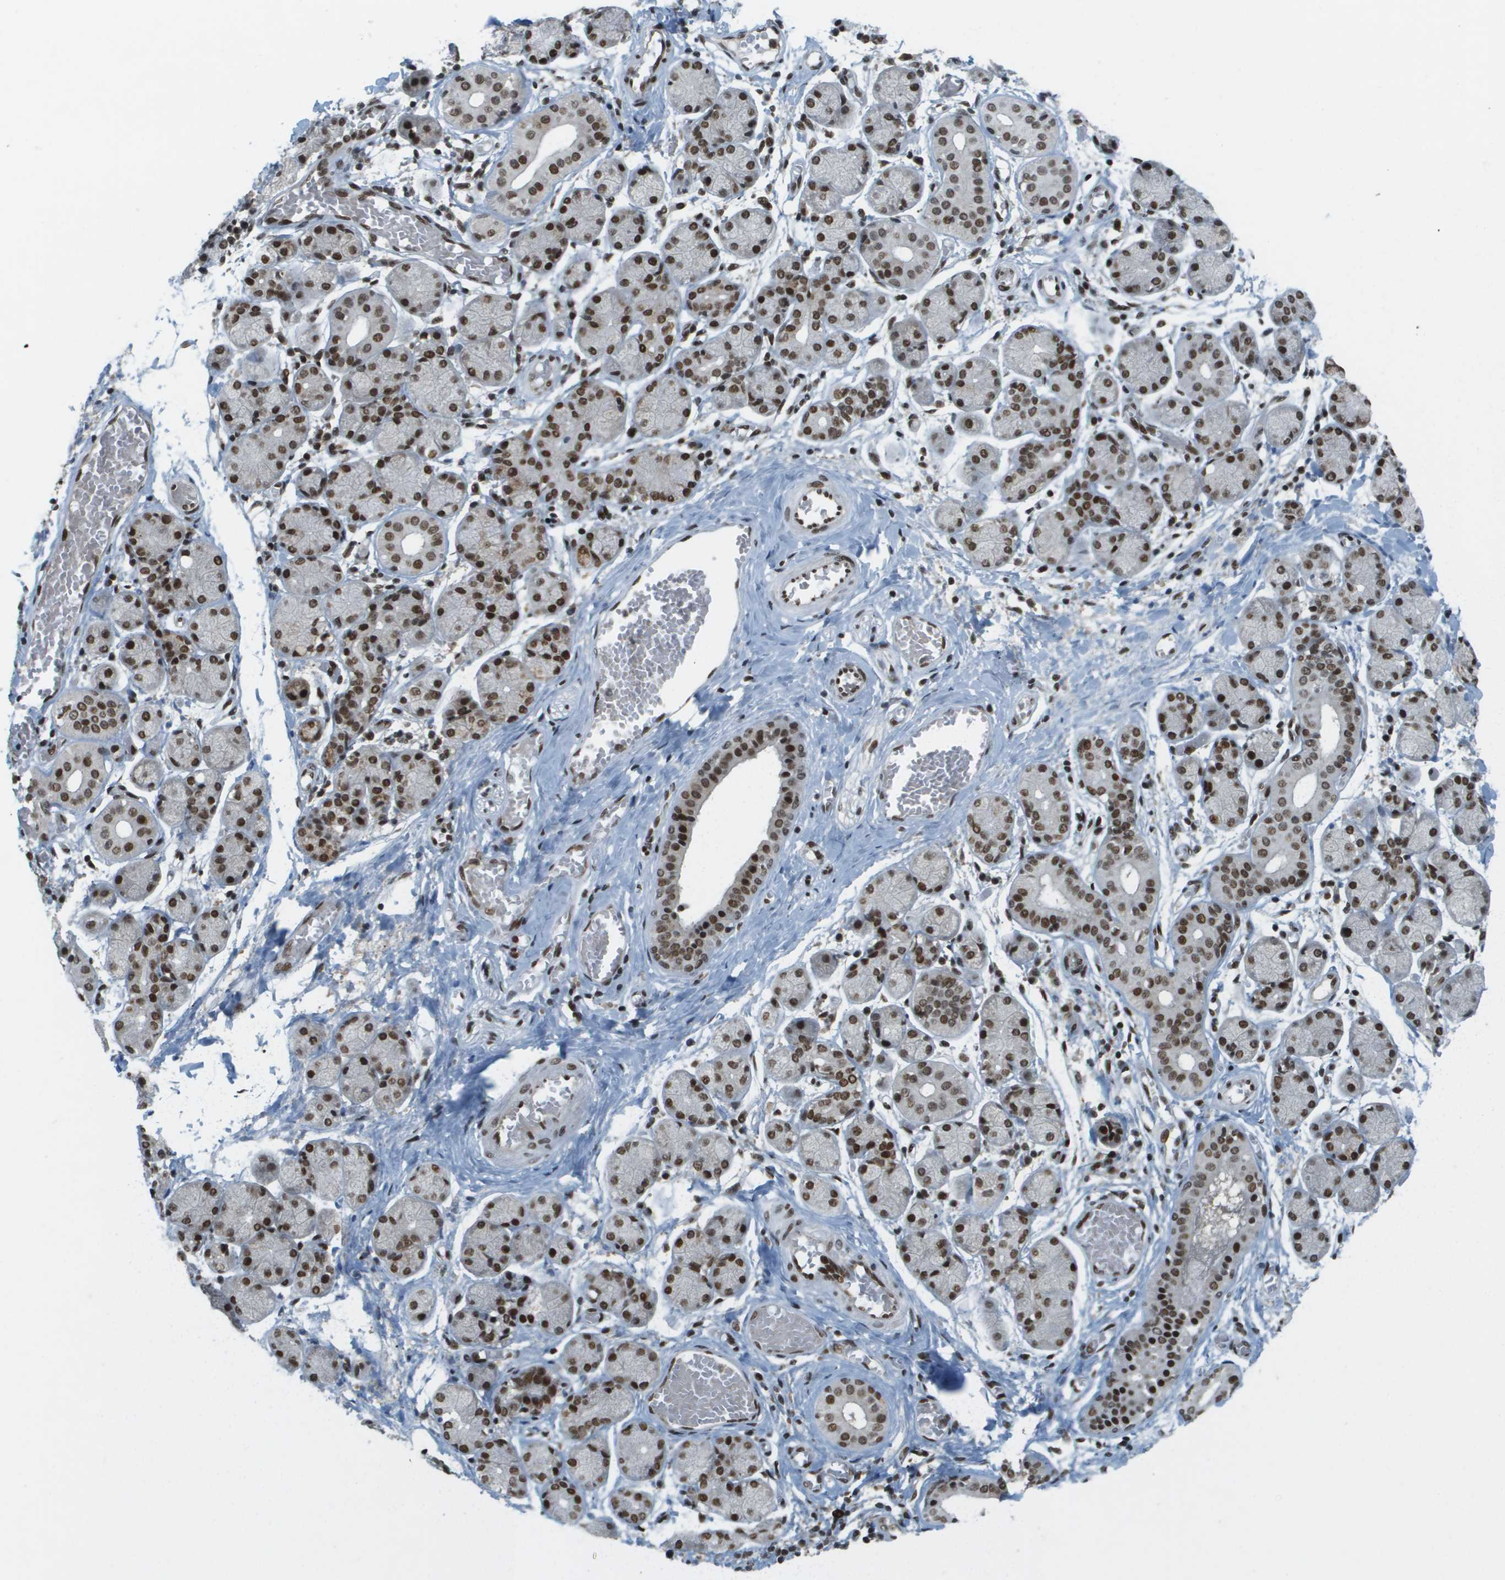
{"staining": {"intensity": "strong", "quantity": ">75%", "location": "nuclear"}, "tissue": "salivary gland", "cell_type": "Glandular cells", "image_type": "normal", "snomed": [{"axis": "morphology", "description": "Normal tissue, NOS"}, {"axis": "topography", "description": "Salivary gland"}], "caption": "Protein staining of normal salivary gland demonstrates strong nuclear expression in approximately >75% of glandular cells.", "gene": "IRF7", "patient": {"sex": "female", "age": 24}}